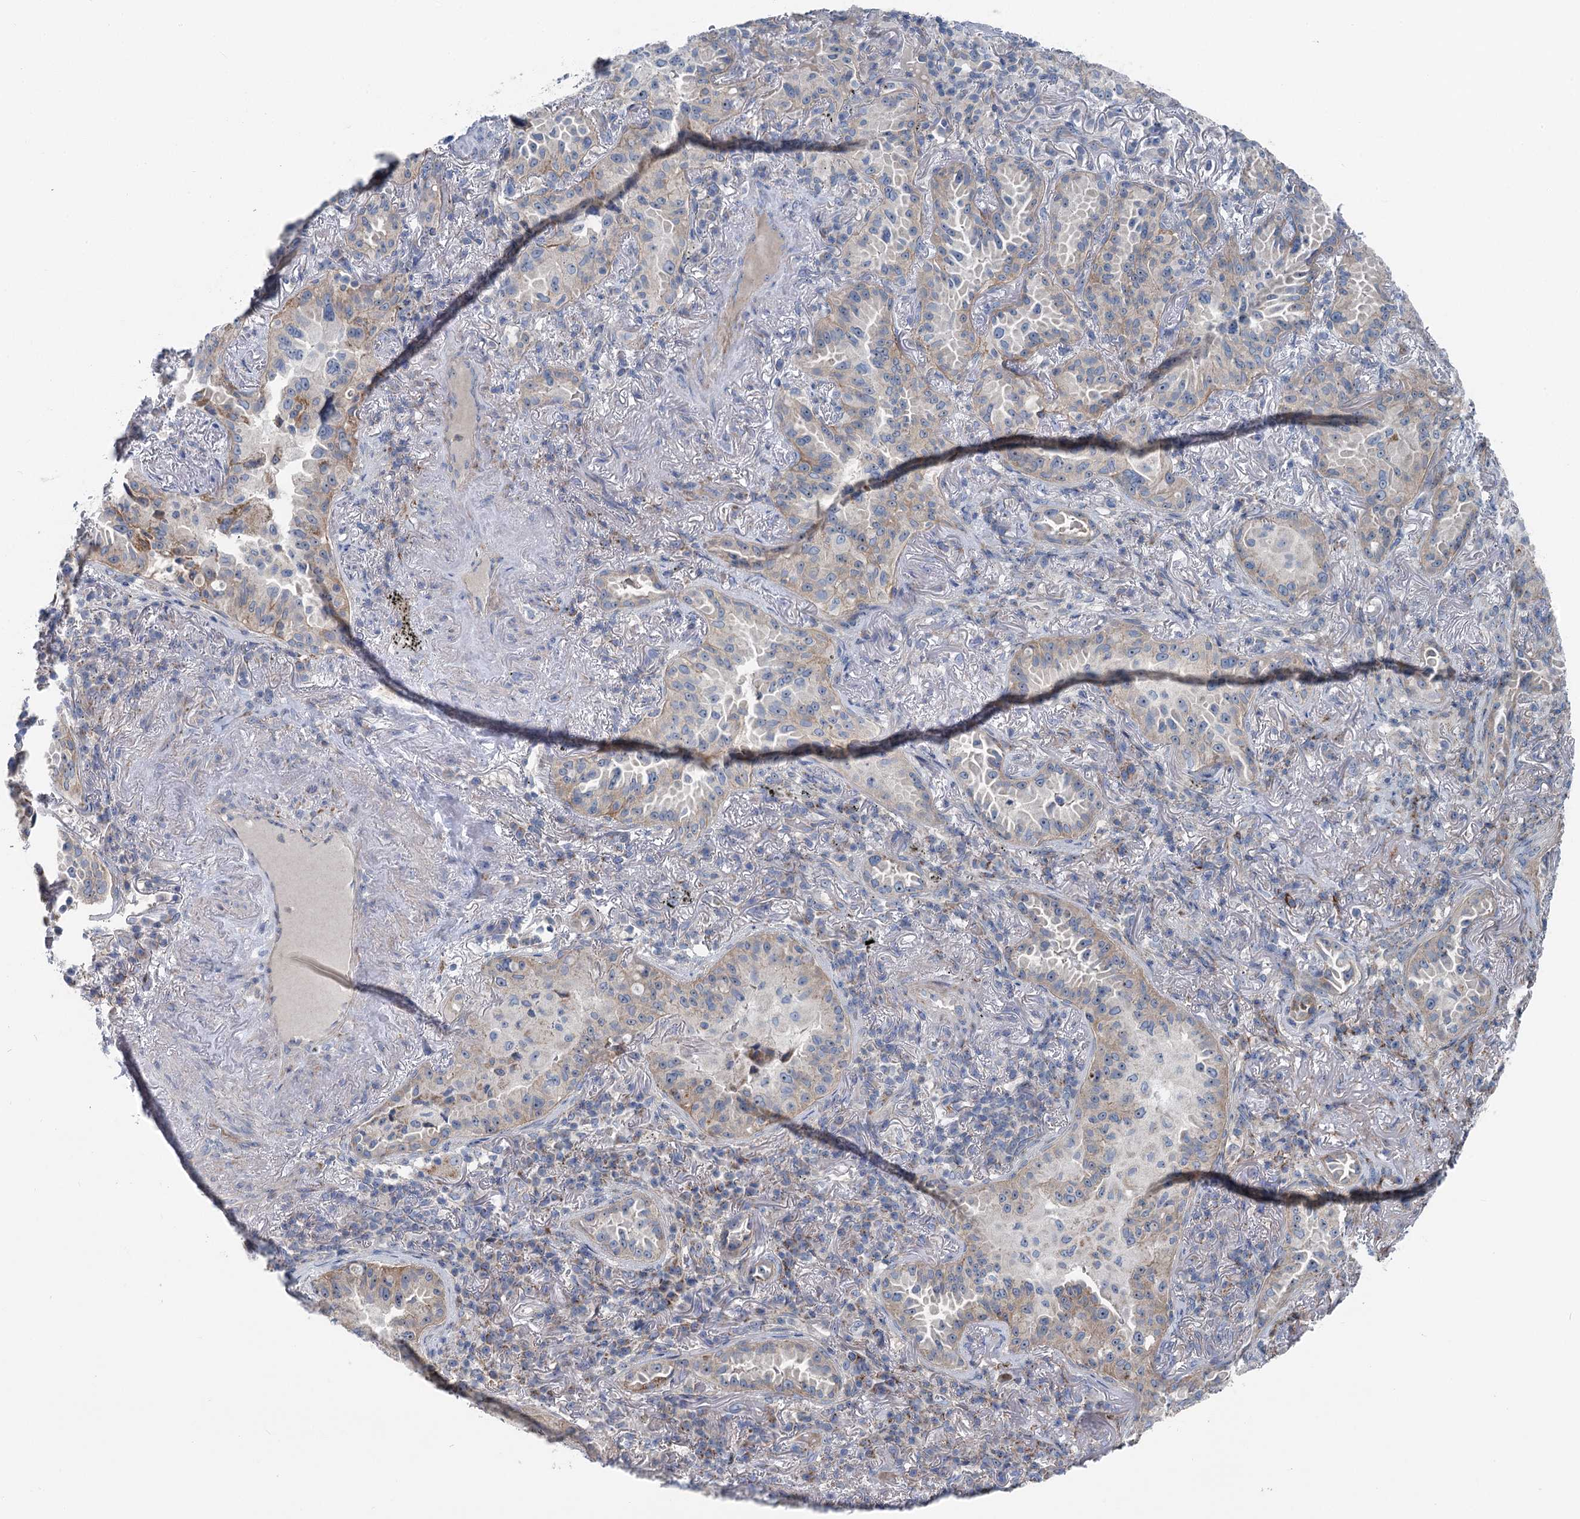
{"staining": {"intensity": "negative", "quantity": "none", "location": "none"}, "tissue": "lung cancer", "cell_type": "Tumor cells", "image_type": "cancer", "snomed": [{"axis": "morphology", "description": "Adenocarcinoma, NOS"}, {"axis": "topography", "description": "Lung"}], "caption": "Immunohistochemistry image of neoplastic tissue: lung adenocarcinoma stained with DAB (3,3'-diaminobenzidine) reveals no significant protein expression in tumor cells.", "gene": "MARK2", "patient": {"sex": "female", "age": 69}}